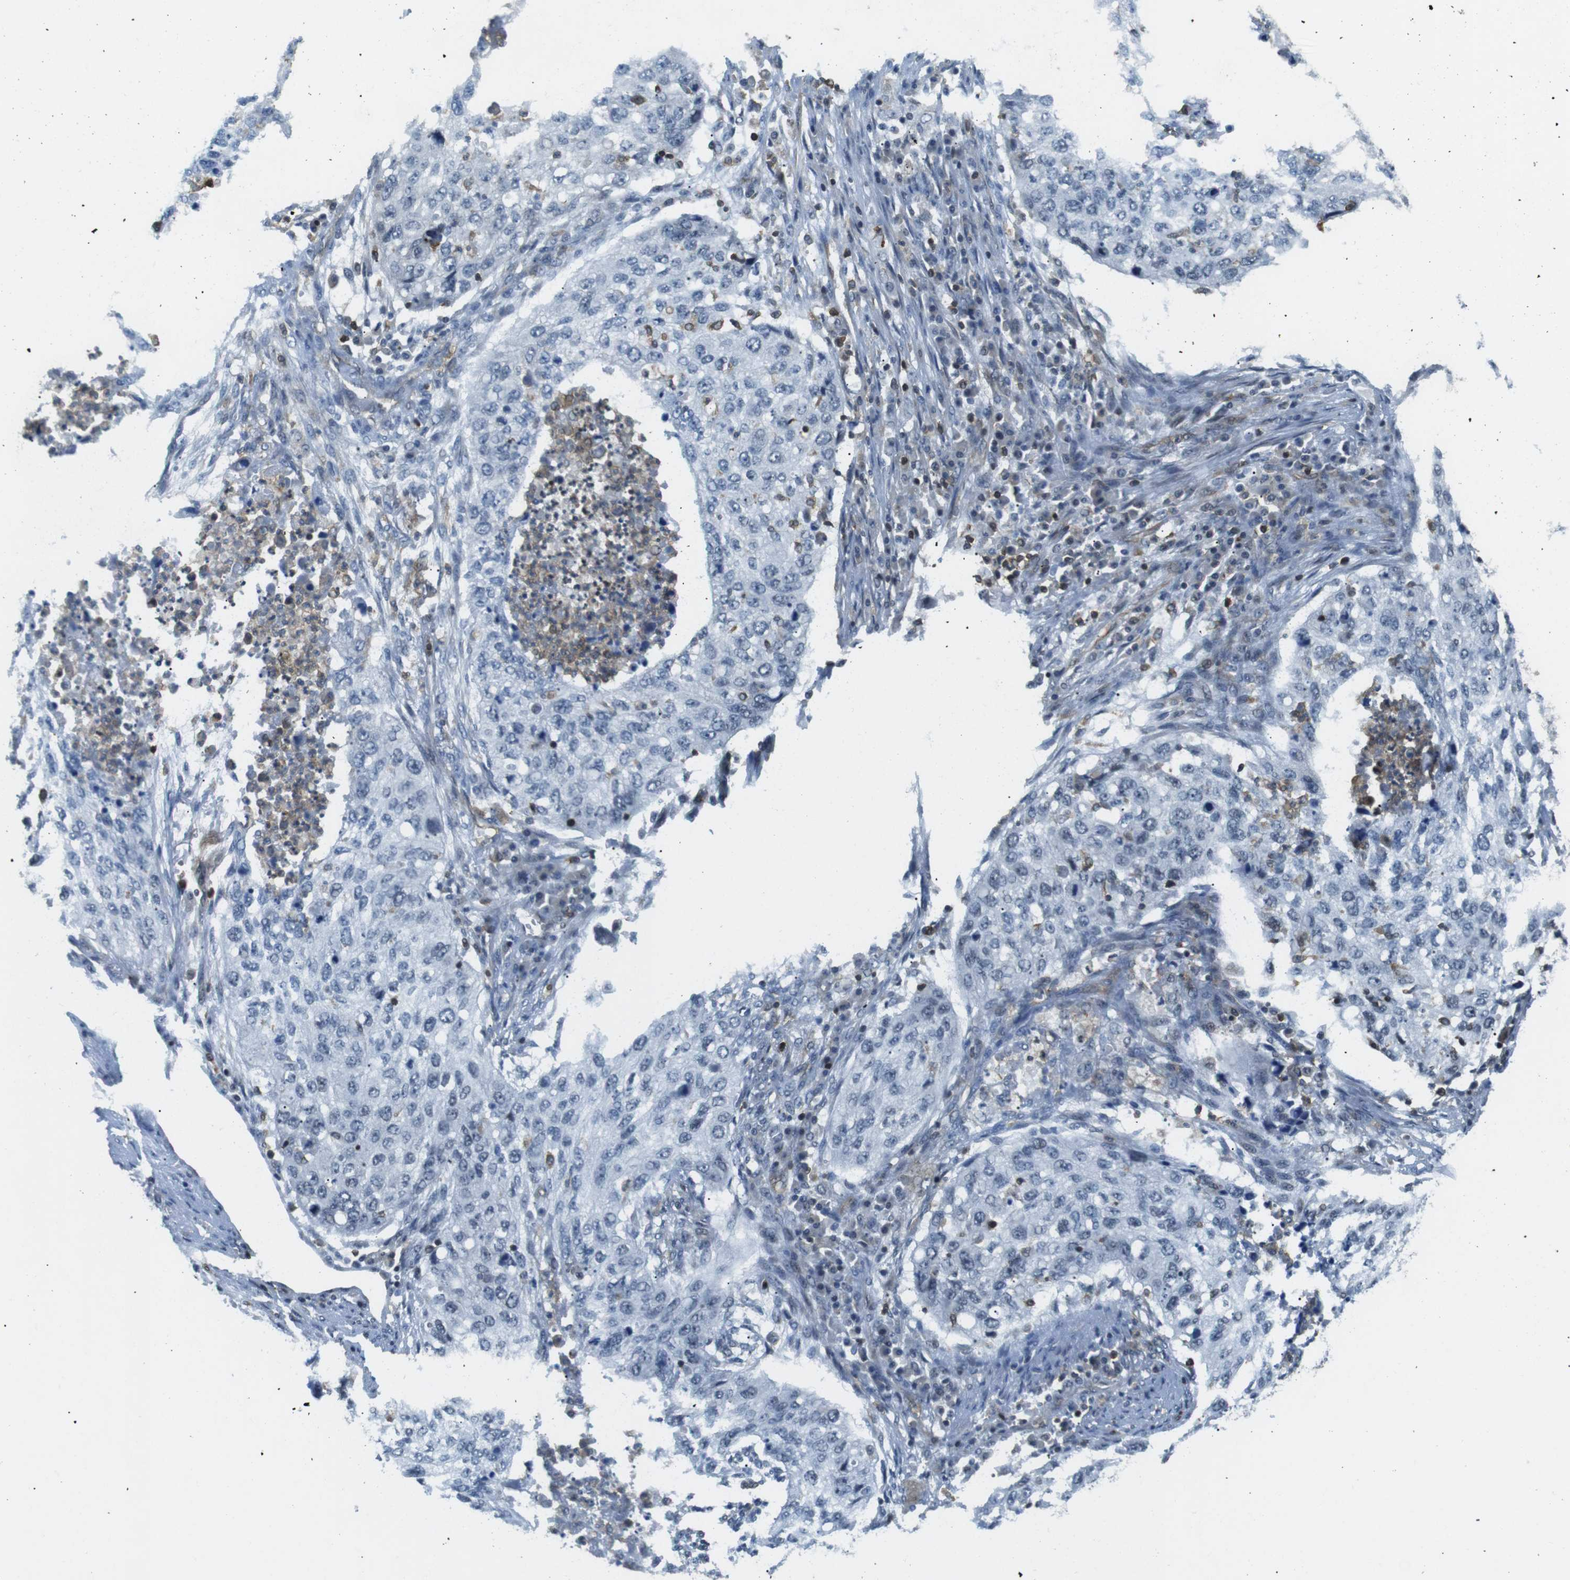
{"staining": {"intensity": "negative", "quantity": "none", "location": "none"}, "tissue": "lung cancer", "cell_type": "Tumor cells", "image_type": "cancer", "snomed": [{"axis": "morphology", "description": "Squamous cell carcinoma, NOS"}, {"axis": "topography", "description": "Lung"}], "caption": "A high-resolution micrograph shows IHC staining of squamous cell carcinoma (lung), which exhibits no significant staining in tumor cells.", "gene": "STK10", "patient": {"sex": "female", "age": 63}}